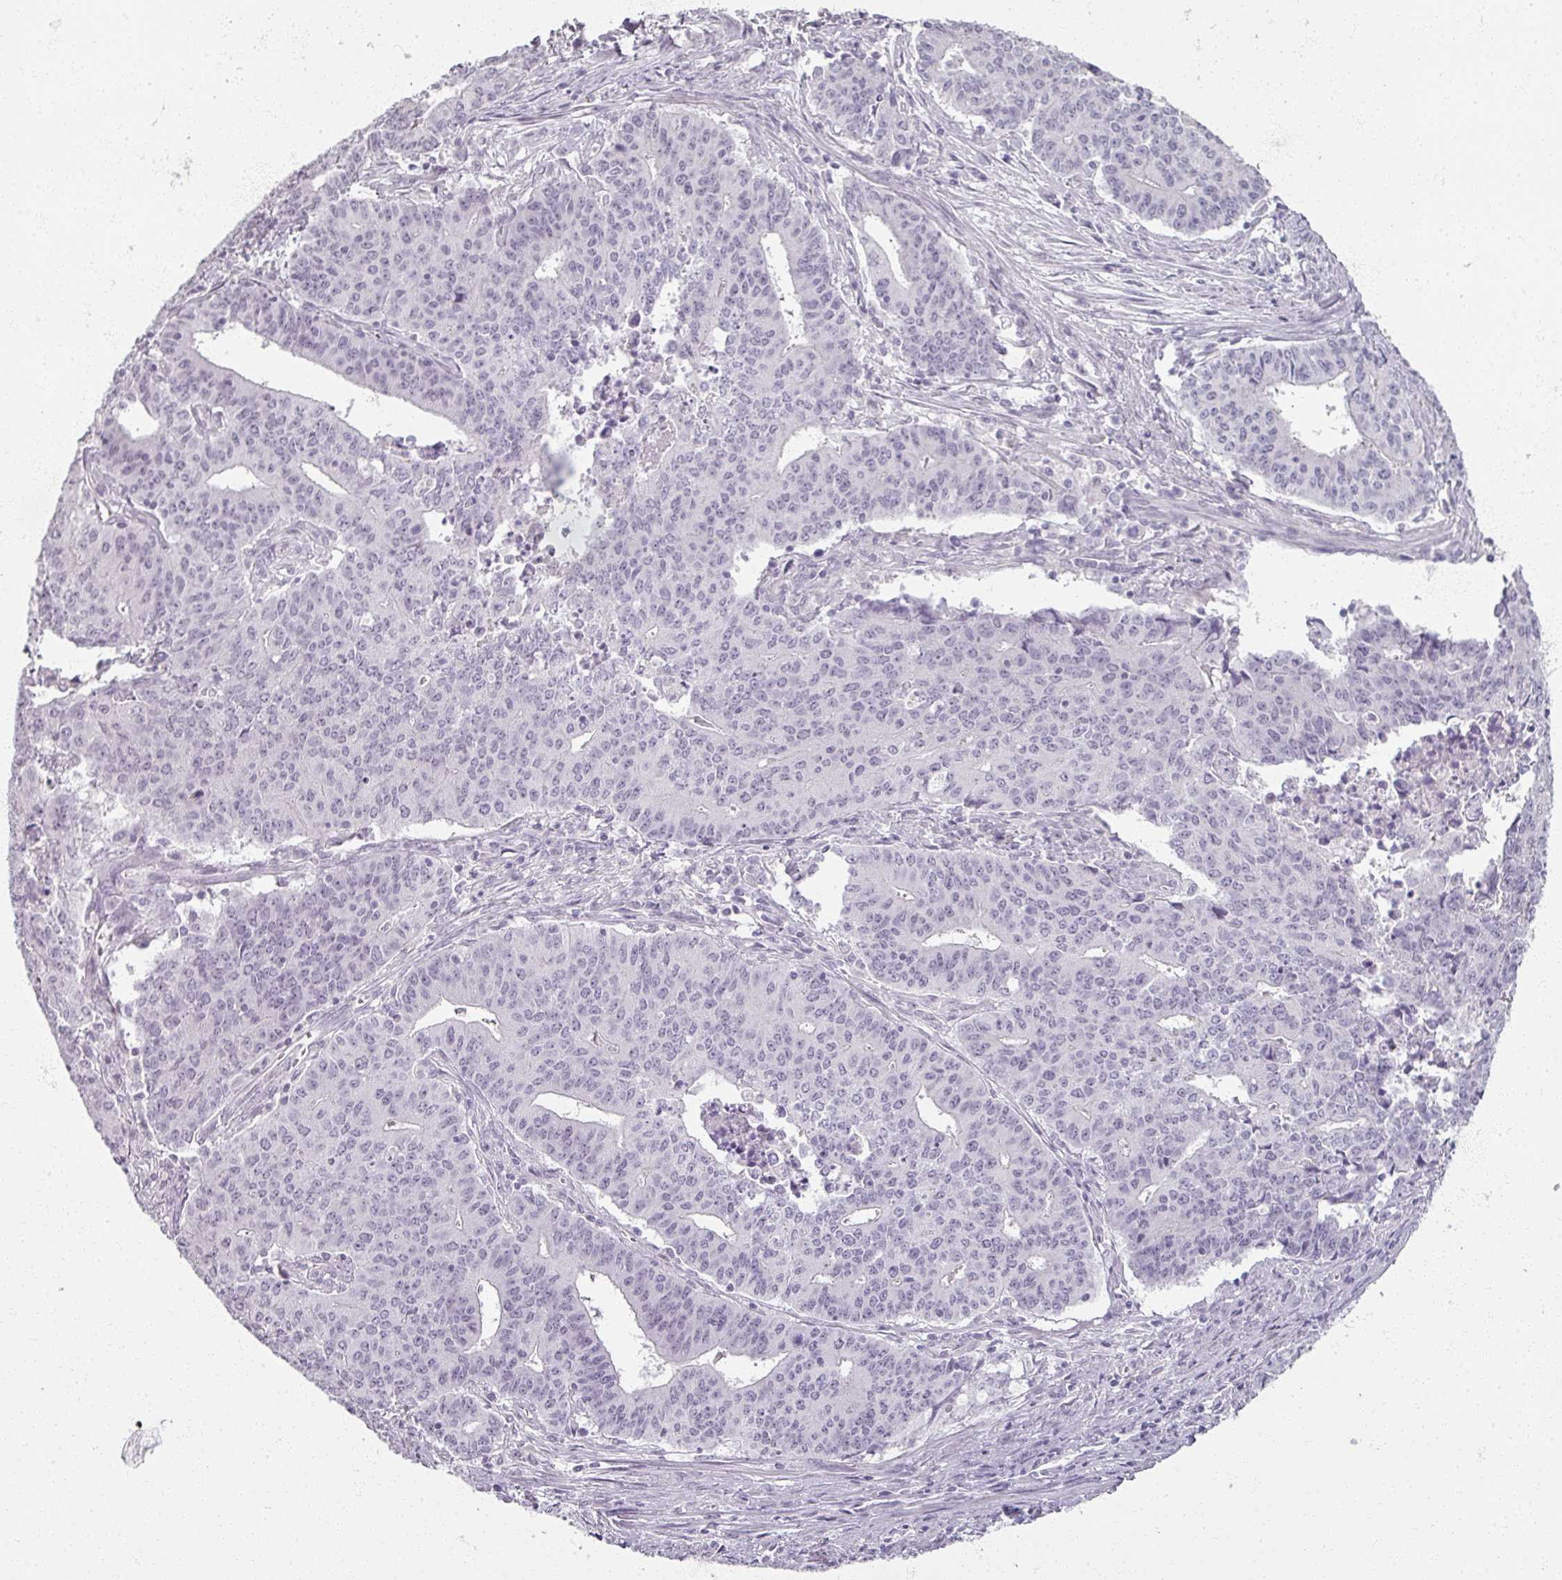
{"staining": {"intensity": "negative", "quantity": "none", "location": "none"}, "tissue": "endometrial cancer", "cell_type": "Tumor cells", "image_type": "cancer", "snomed": [{"axis": "morphology", "description": "Adenocarcinoma, NOS"}, {"axis": "topography", "description": "Endometrium"}], "caption": "Endometrial adenocarcinoma was stained to show a protein in brown. There is no significant staining in tumor cells.", "gene": "RFPL2", "patient": {"sex": "female", "age": 59}}